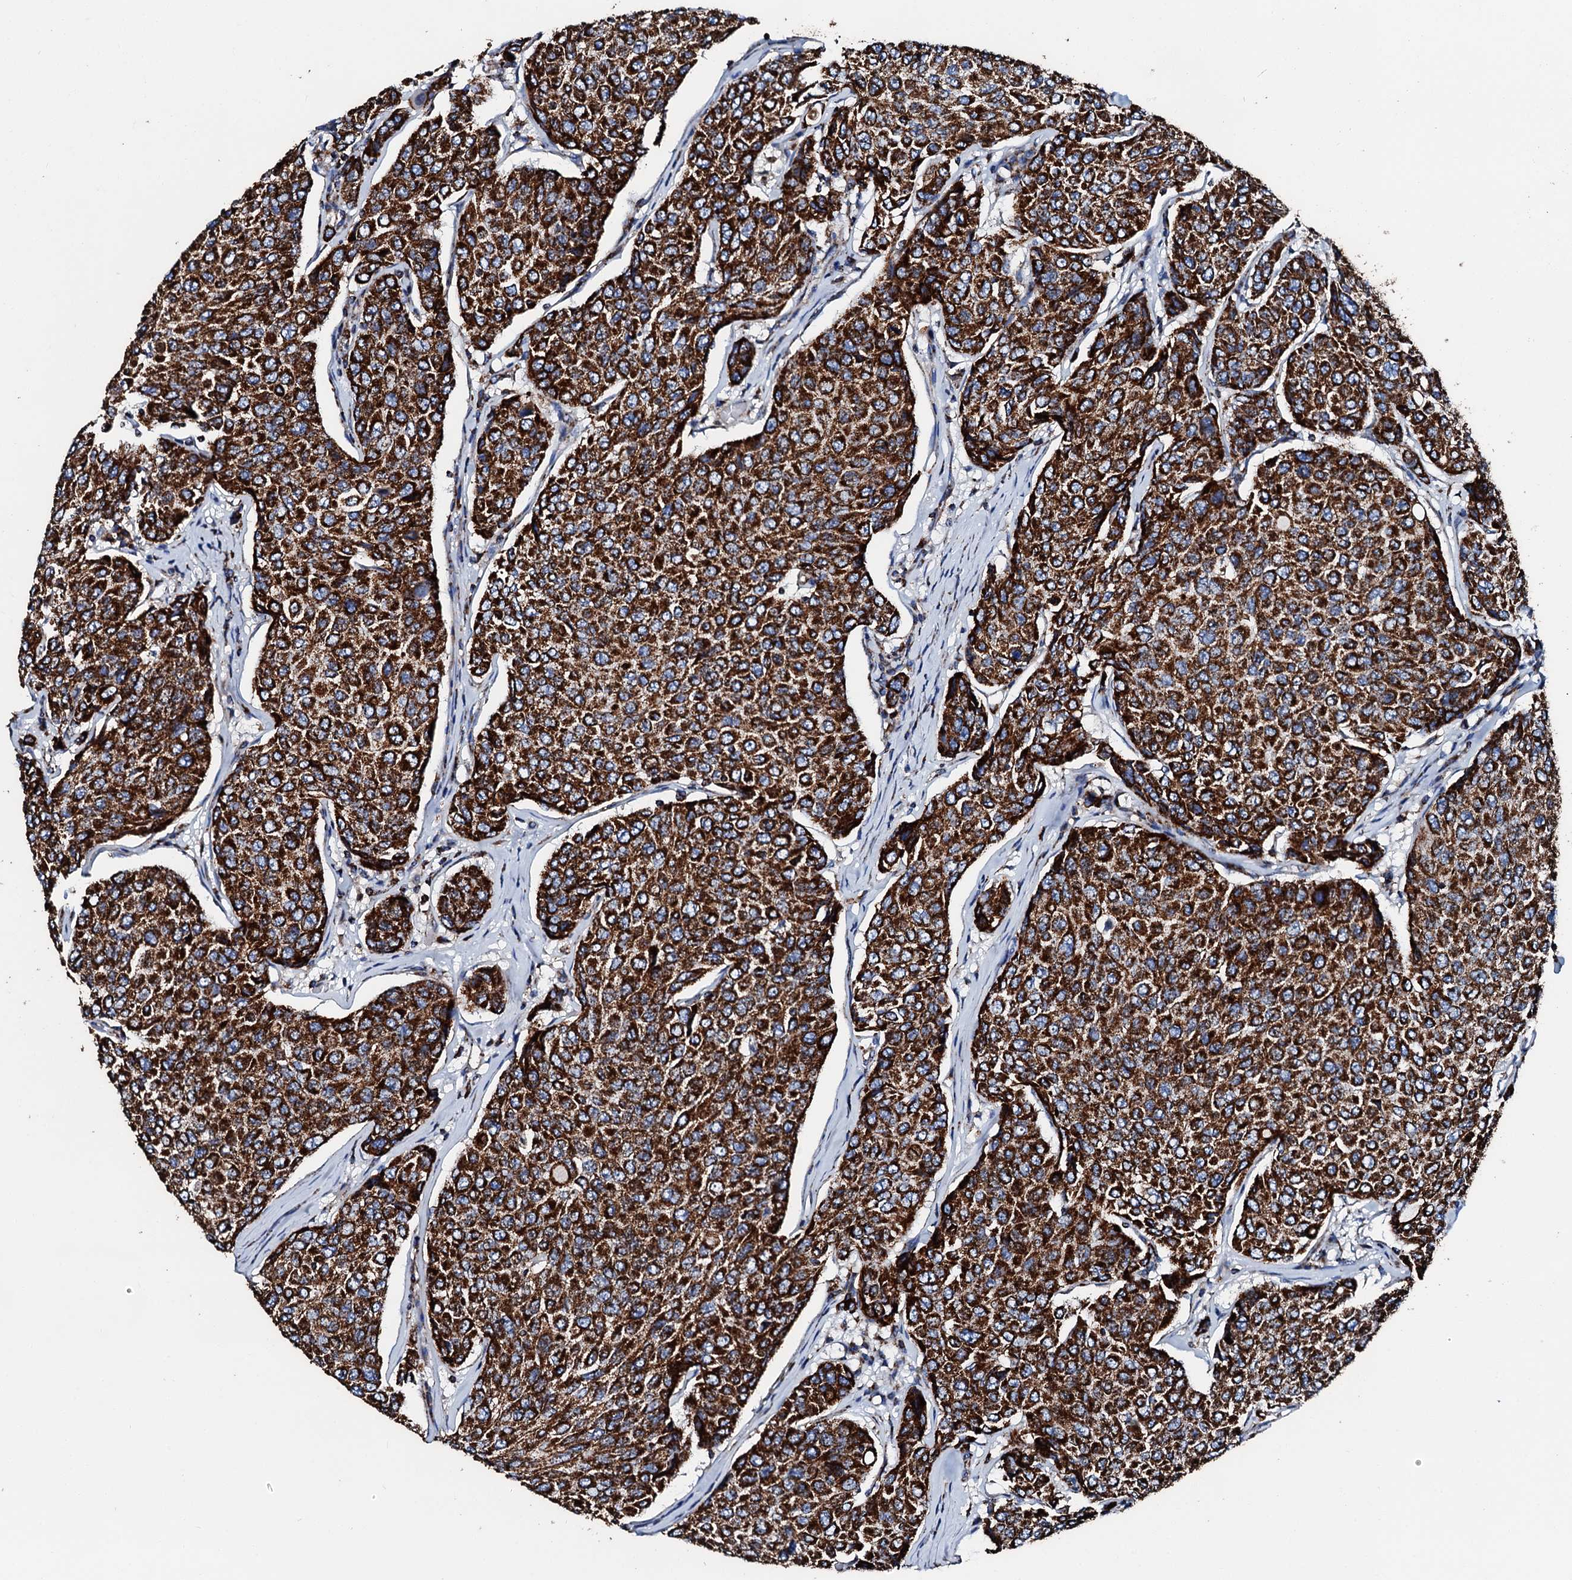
{"staining": {"intensity": "strong", "quantity": ">75%", "location": "cytoplasmic/membranous"}, "tissue": "breast cancer", "cell_type": "Tumor cells", "image_type": "cancer", "snomed": [{"axis": "morphology", "description": "Duct carcinoma"}, {"axis": "topography", "description": "Breast"}], "caption": "Breast invasive ductal carcinoma stained for a protein (brown) demonstrates strong cytoplasmic/membranous positive positivity in about >75% of tumor cells.", "gene": "HADH", "patient": {"sex": "female", "age": 55}}